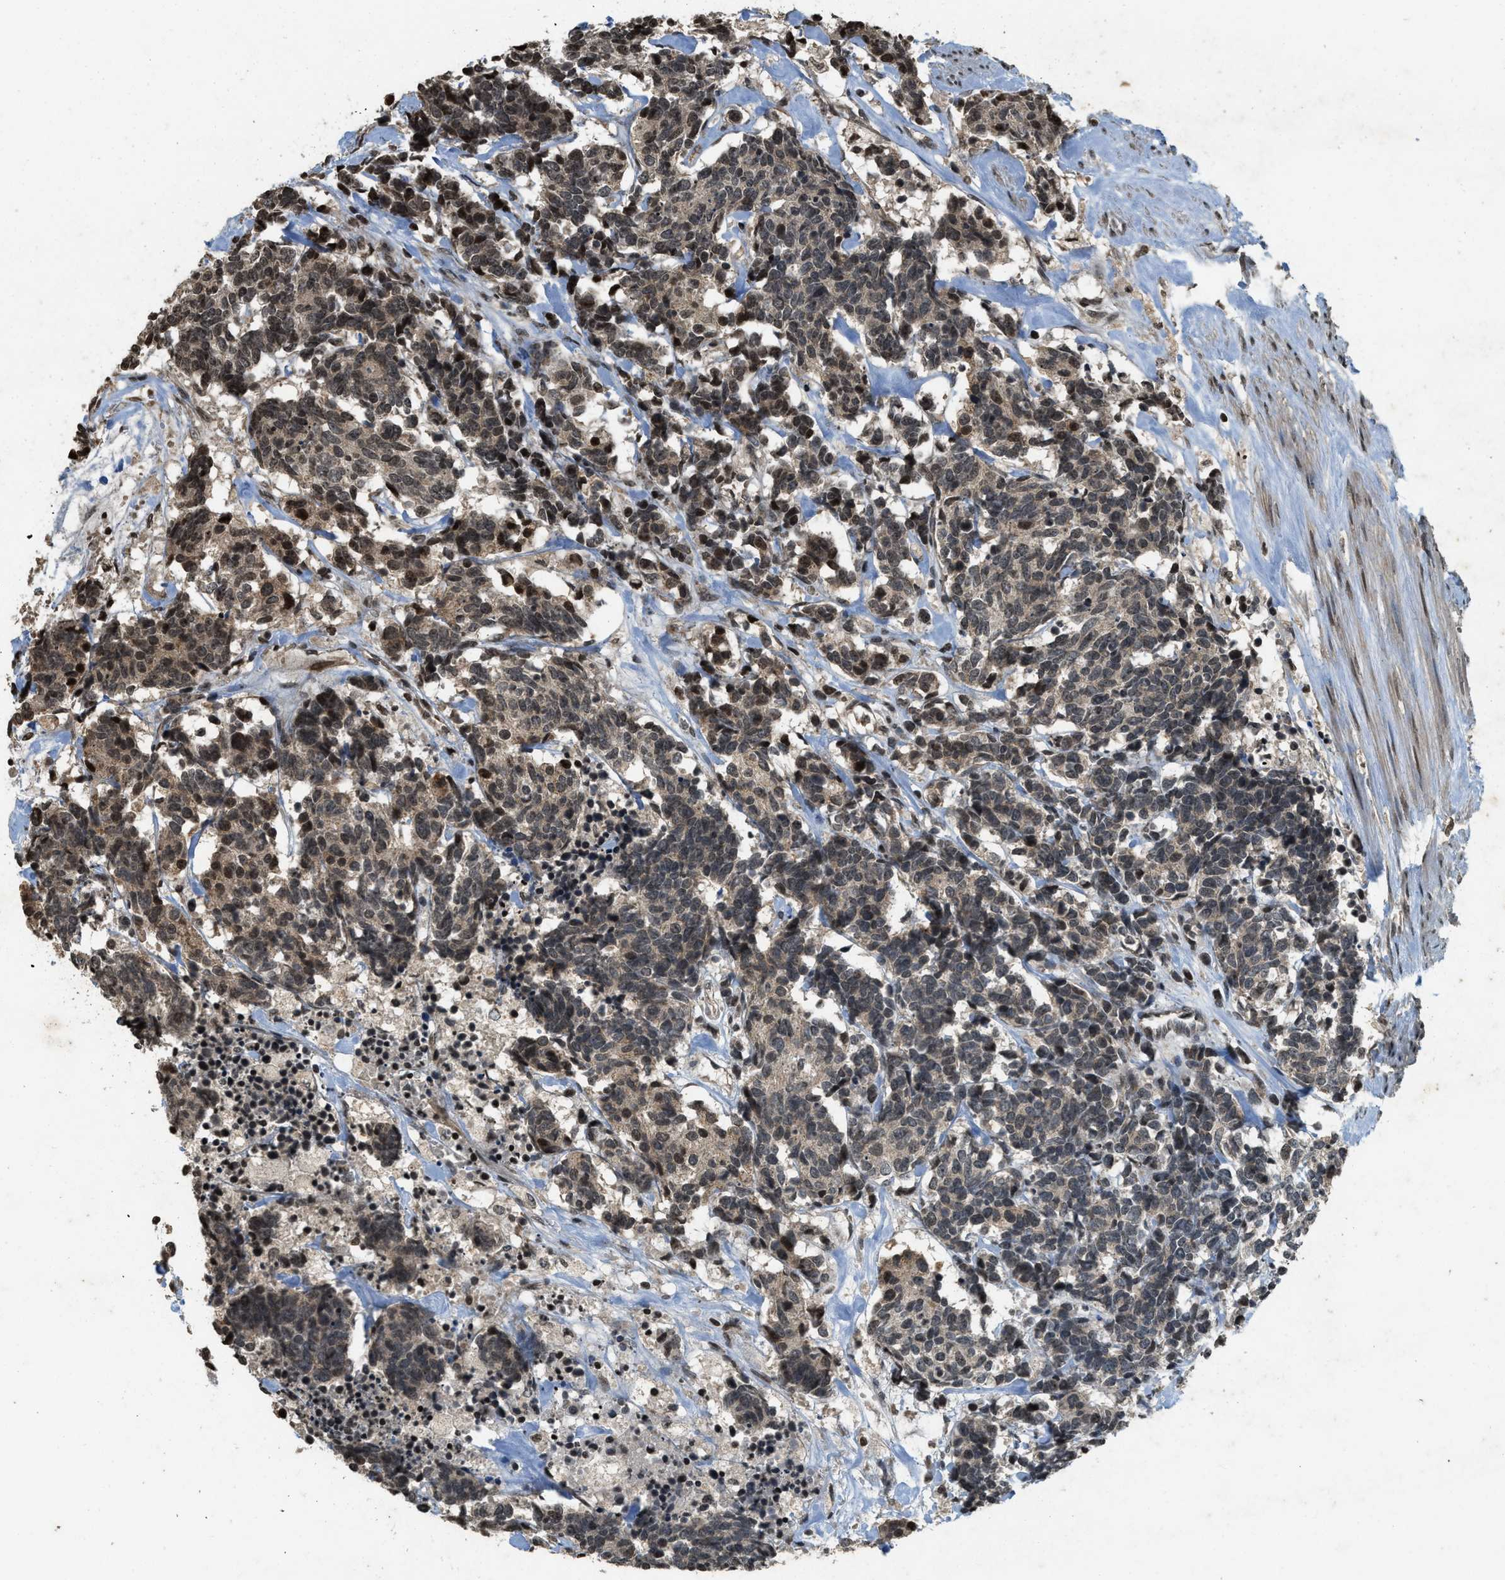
{"staining": {"intensity": "moderate", "quantity": ">75%", "location": "nuclear"}, "tissue": "carcinoid", "cell_type": "Tumor cells", "image_type": "cancer", "snomed": [{"axis": "morphology", "description": "Carcinoma, NOS"}, {"axis": "morphology", "description": "Carcinoid, malignant, NOS"}, {"axis": "topography", "description": "Urinary bladder"}], "caption": "Carcinoid stained for a protein shows moderate nuclear positivity in tumor cells.", "gene": "SIAH1", "patient": {"sex": "male", "age": 57}}